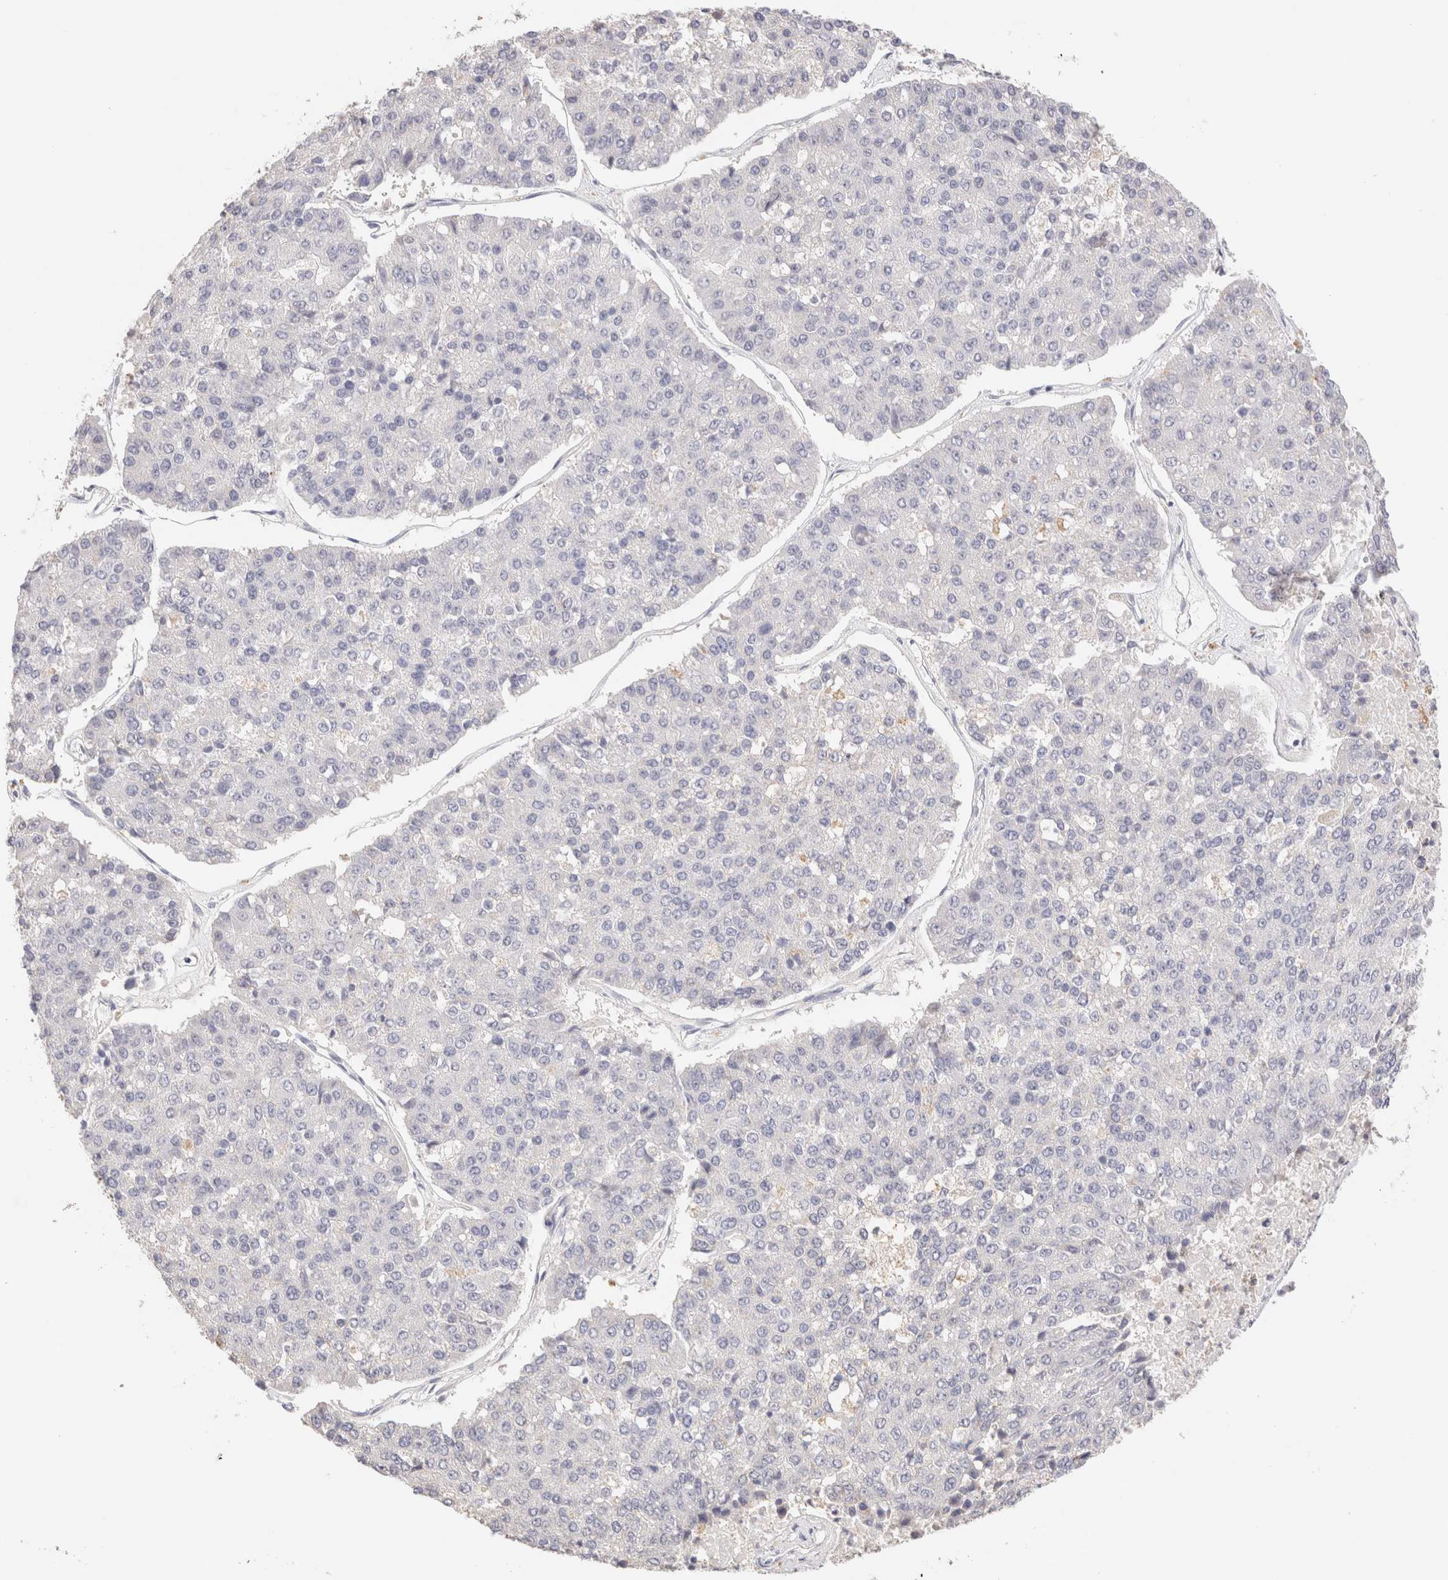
{"staining": {"intensity": "negative", "quantity": "none", "location": "none"}, "tissue": "pancreatic cancer", "cell_type": "Tumor cells", "image_type": "cancer", "snomed": [{"axis": "morphology", "description": "Adenocarcinoma, NOS"}, {"axis": "topography", "description": "Pancreas"}], "caption": "Pancreatic cancer (adenocarcinoma) was stained to show a protein in brown. There is no significant positivity in tumor cells. (DAB (3,3'-diaminobenzidine) IHC, high magnification).", "gene": "SCGB2A2", "patient": {"sex": "male", "age": 50}}